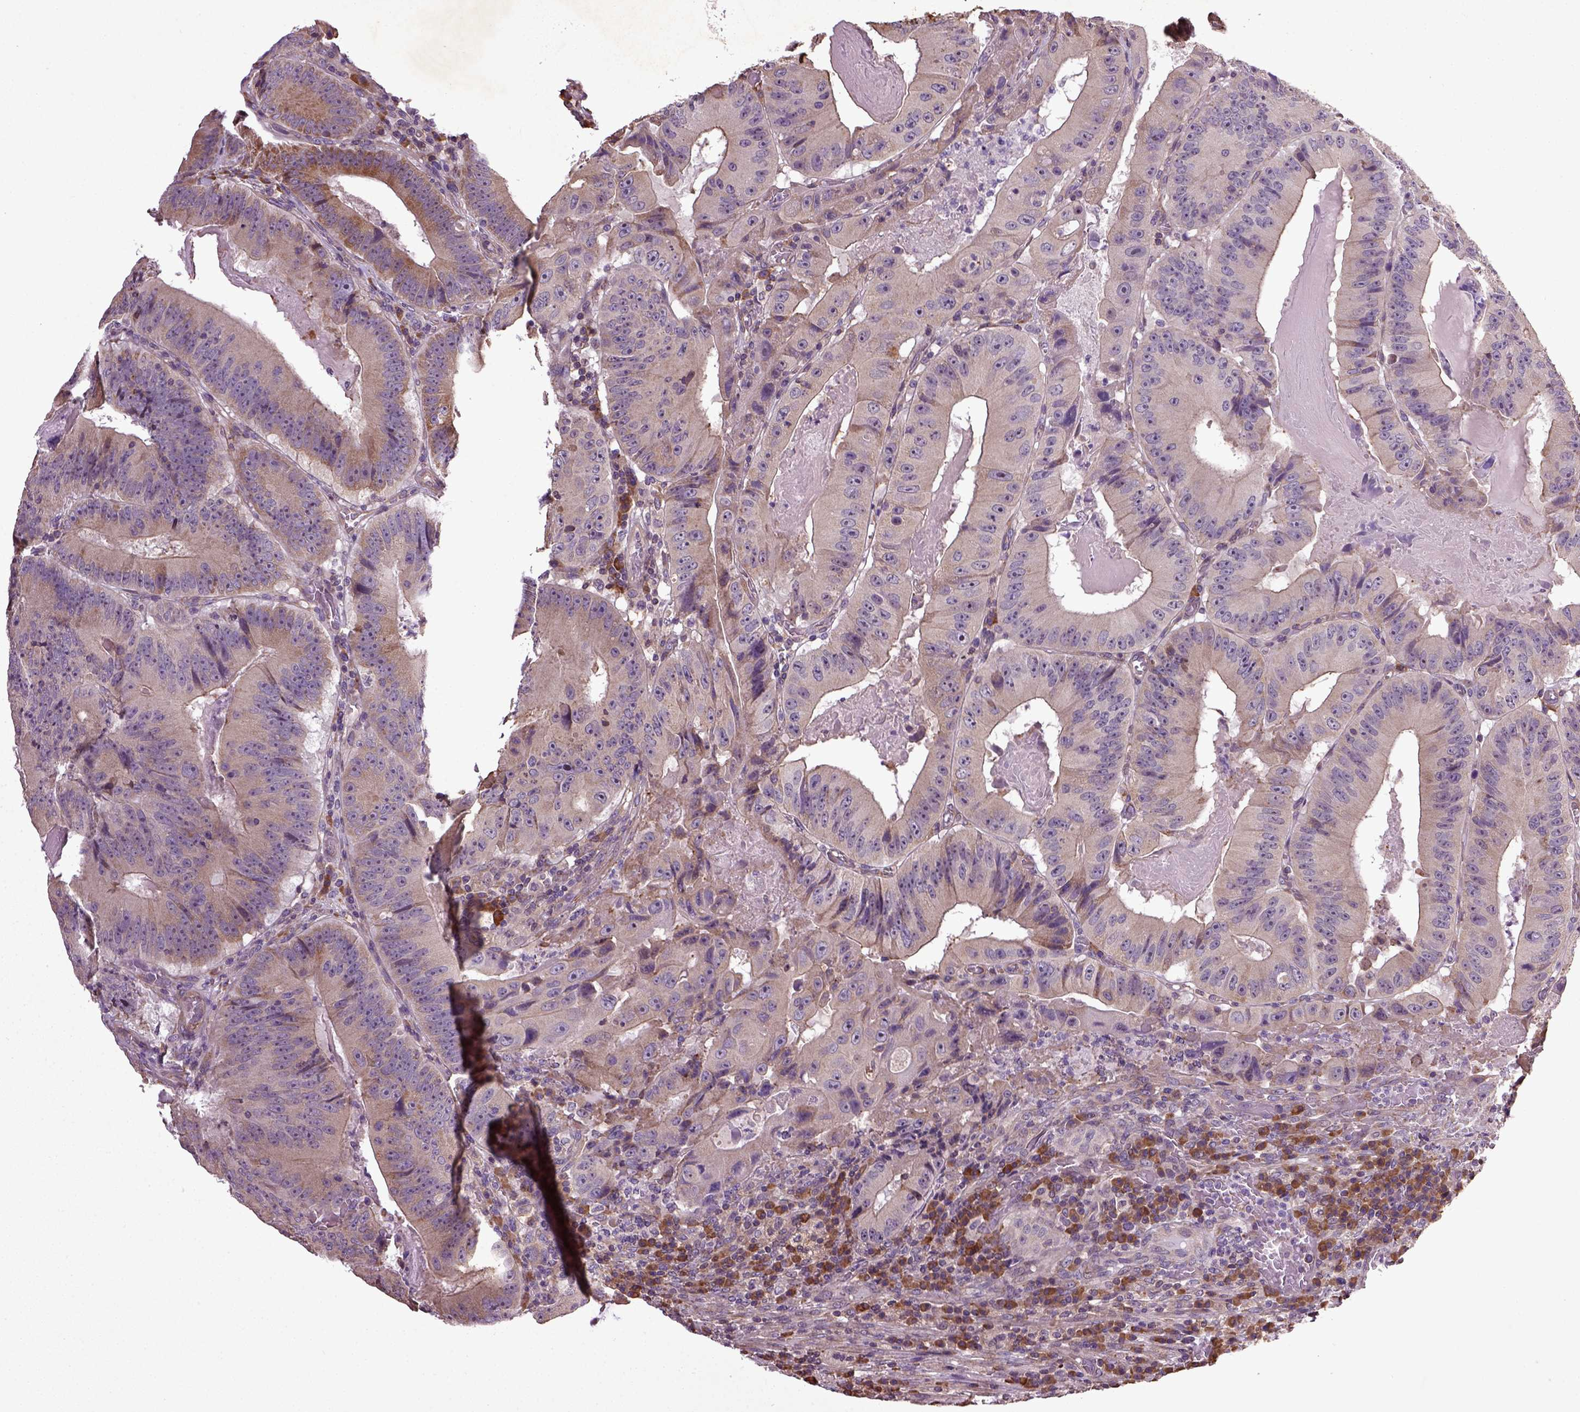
{"staining": {"intensity": "negative", "quantity": "none", "location": "none"}, "tissue": "colorectal cancer", "cell_type": "Tumor cells", "image_type": "cancer", "snomed": [{"axis": "morphology", "description": "Adenocarcinoma, NOS"}, {"axis": "topography", "description": "Colon"}], "caption": "DAB (3,3'-diaminobenzidine) immunohistochemical staining of human colorectal cancer displays no significant staining in tumor cells.", "gene": "TPRG1", "patient": {"sex": "female", "age": 86}}